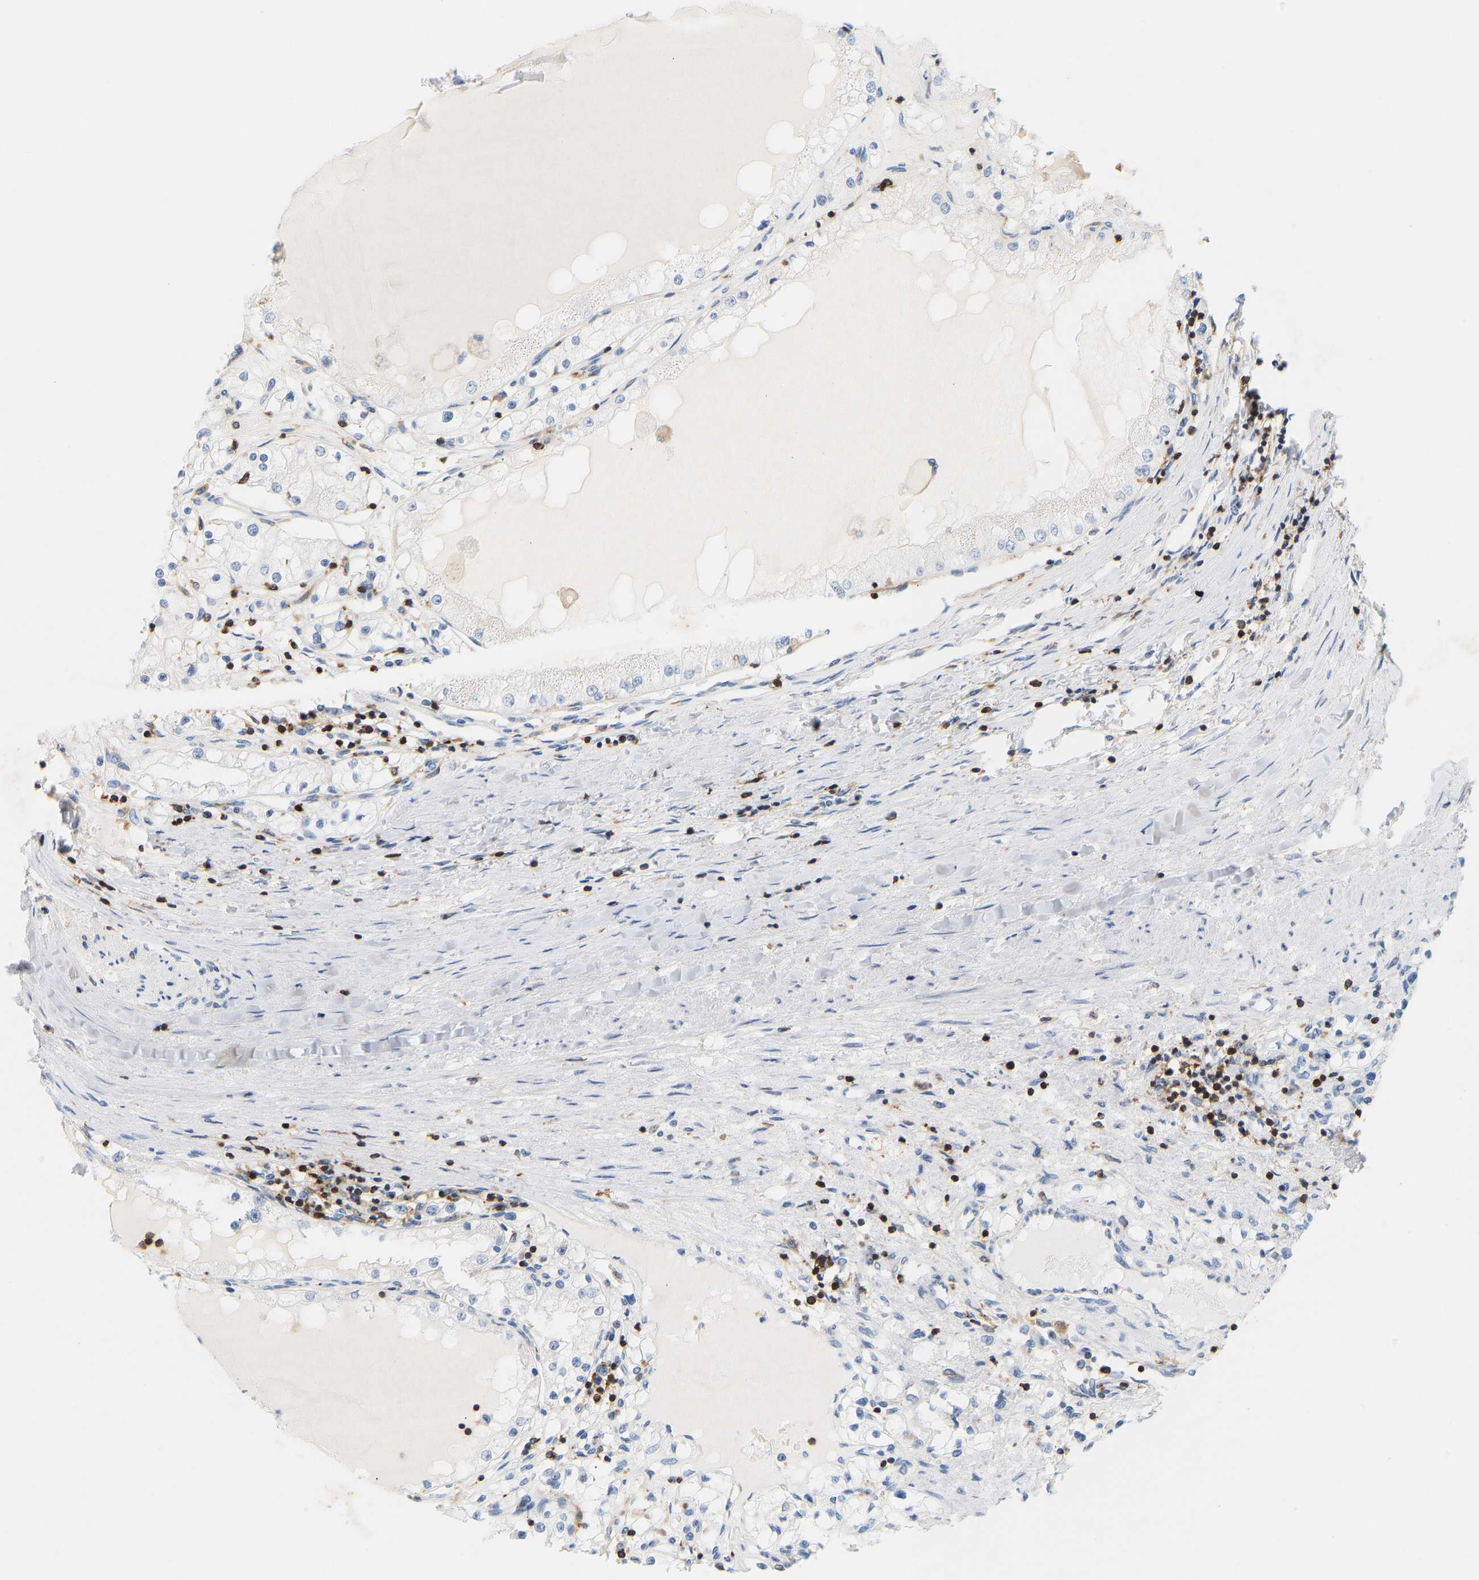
{"staining": {"intensity": "negative", "quantity": "none", "location": "none"}, "tissue": "renal cancer", "cell_type": "Tumor cells", "image_type": "cancer", "snomed": [{"axis": "morphology", "description": "Adenocarcinoma, NOS"}, {"axis": "topography", "description": "Kidney"}], "caption": "Adenocarcinoma (renal) was stained to show a protein in brown. There is no significant staining in tumor cells. (Stains: DAB (3,3'-diaminobenzidine) immunohistochemistry with hematoxylin counter stain, Microscopy: brightfield microscopy at high magnification).", "gene": "EVL", "patient": {"sex": "male", "age": 68}}